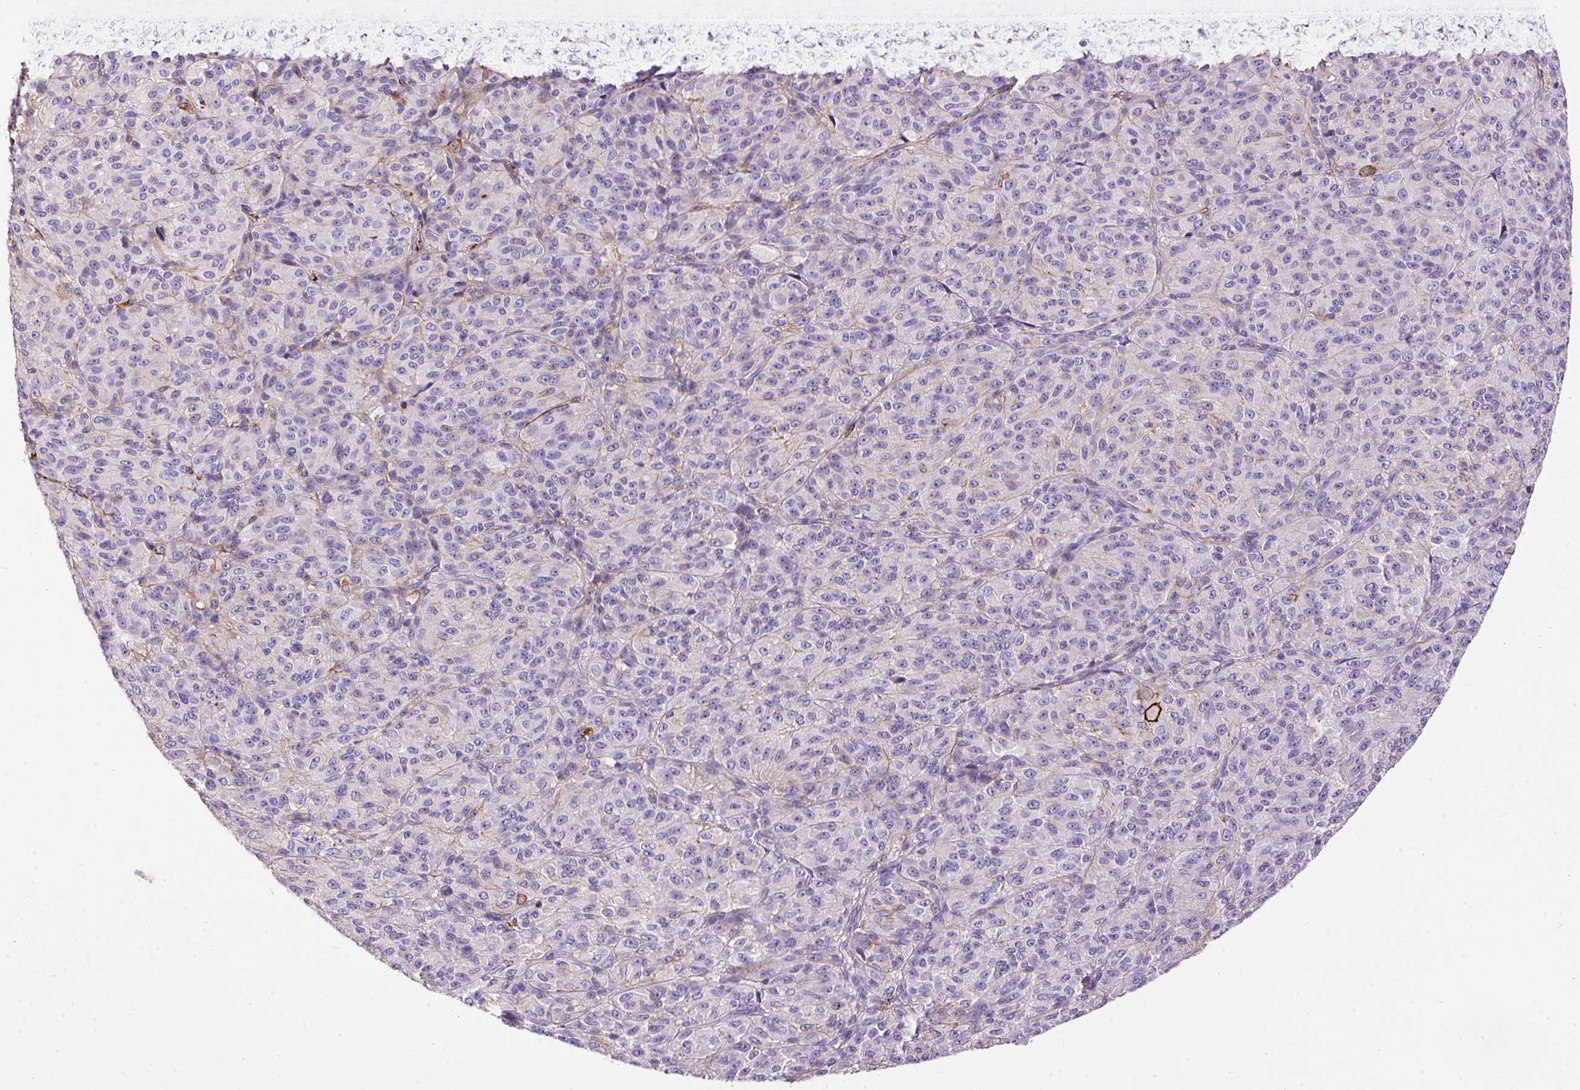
{"staining": {"intensity": "negative", "quantity": "none", "location": "none"}, "tissue": "melanoma", "cell_type": "Tumor cells", "image_type": "cancer", "snomed": [{"axis": "morphology", "description": "Malignant melanoma, Metastatic site"}, {"axis": "topography", "description": "Brain"}], "caption": "Tumor cells are negative for protein expression in human melanoma.", "gene": "MAGEB16", "patient": {"sex": "female", "age": 56}}